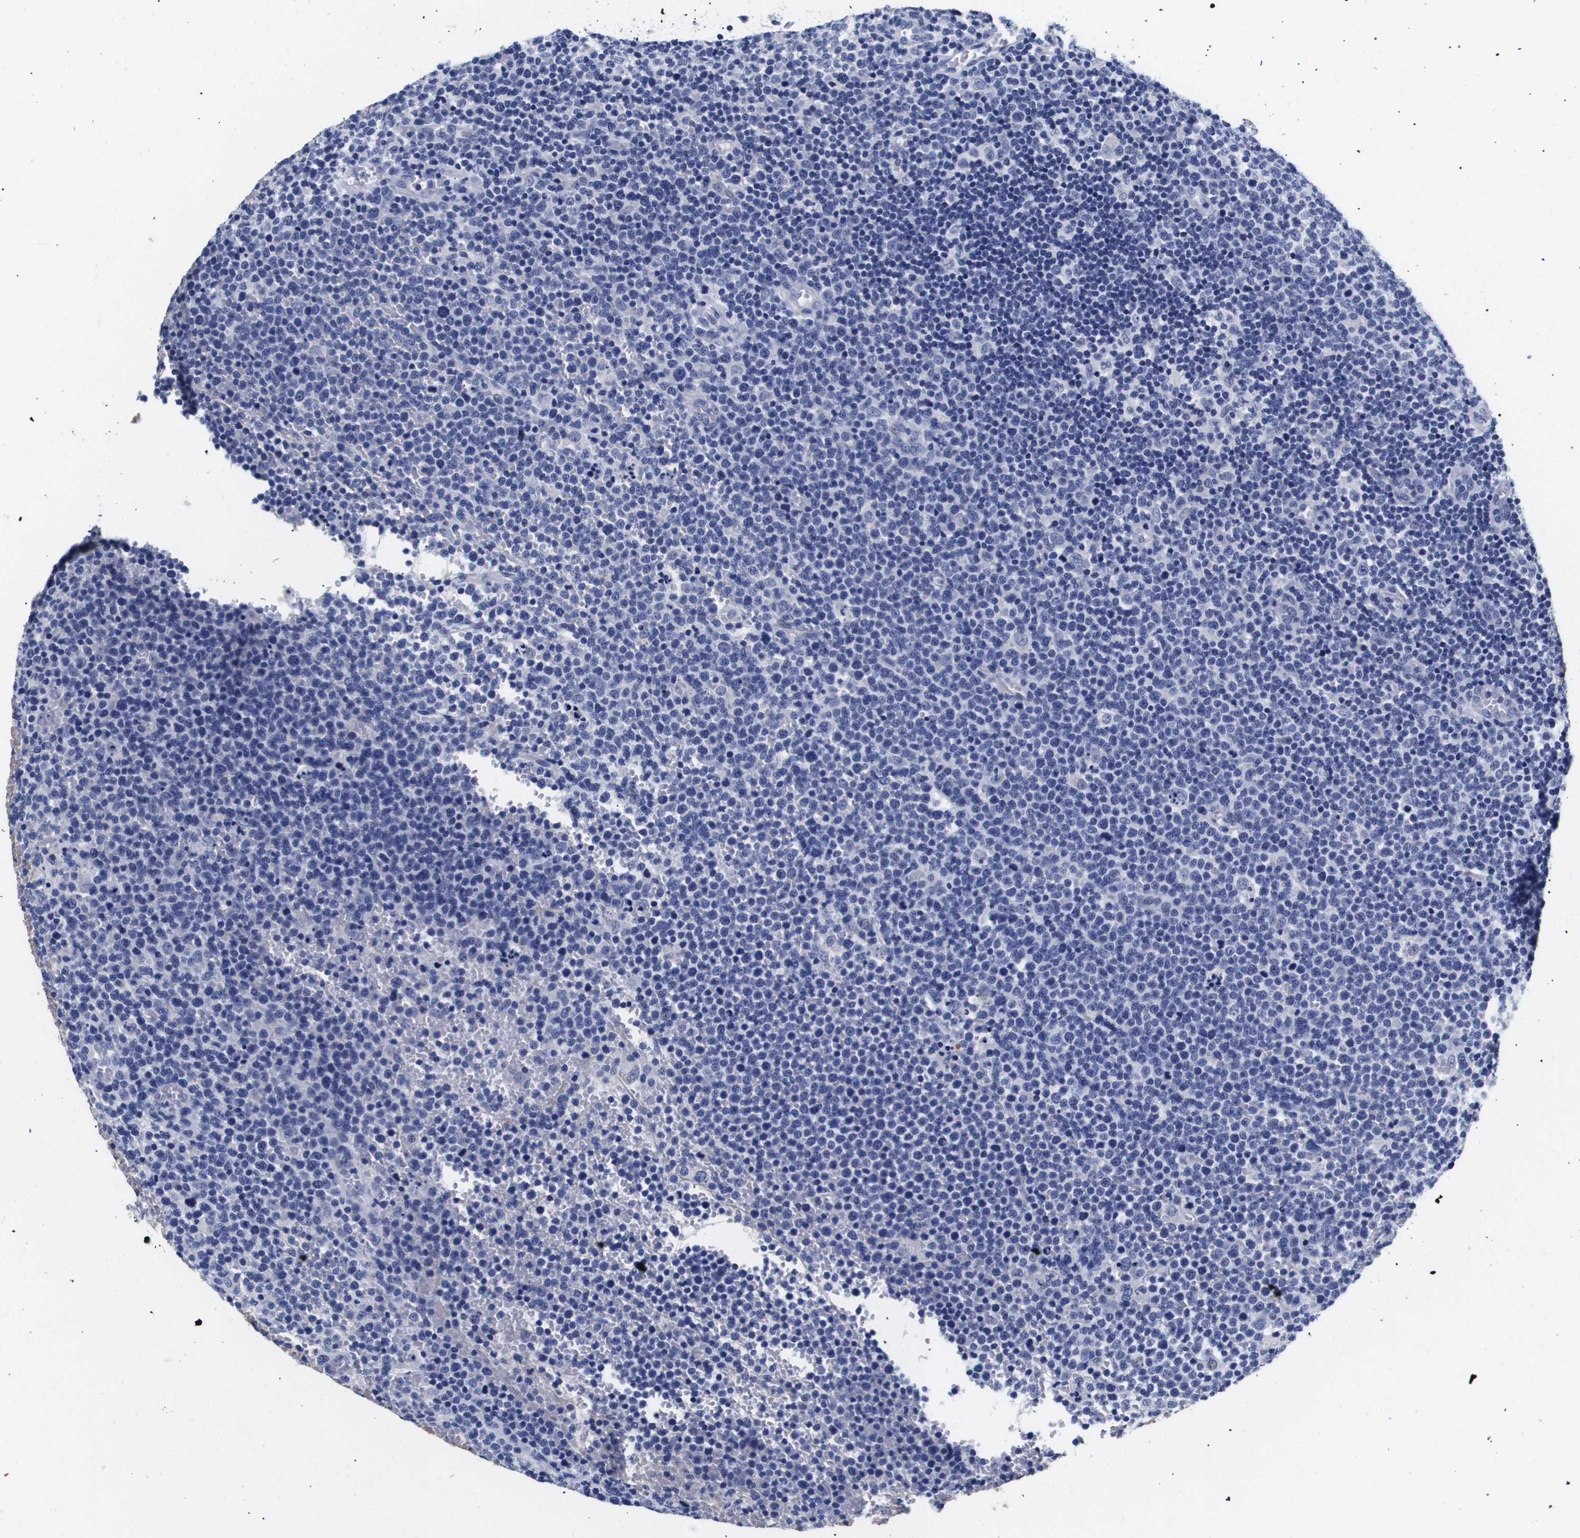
{"staining": {"intensity": "negative", "quantity": "none", "location": "none"}, "tissue": "lymphoma", "cell_type": "Tumor cells", "image_type": "cancer", "snomed": [{"axis": "morphology", "description": "Malignant lymphoma, non-Hodgkin's type, High grade"}, {"axis": "topography", "description": "Lymph node"}], "caption": "The IHC photomicrograph has no significant staining in tumor cells of lymphoma tissue. (DAB immunohistochemistry, high magnification).", "gene": "ATP6V0A4", "patient": {"sex": "male", "age": 61}}